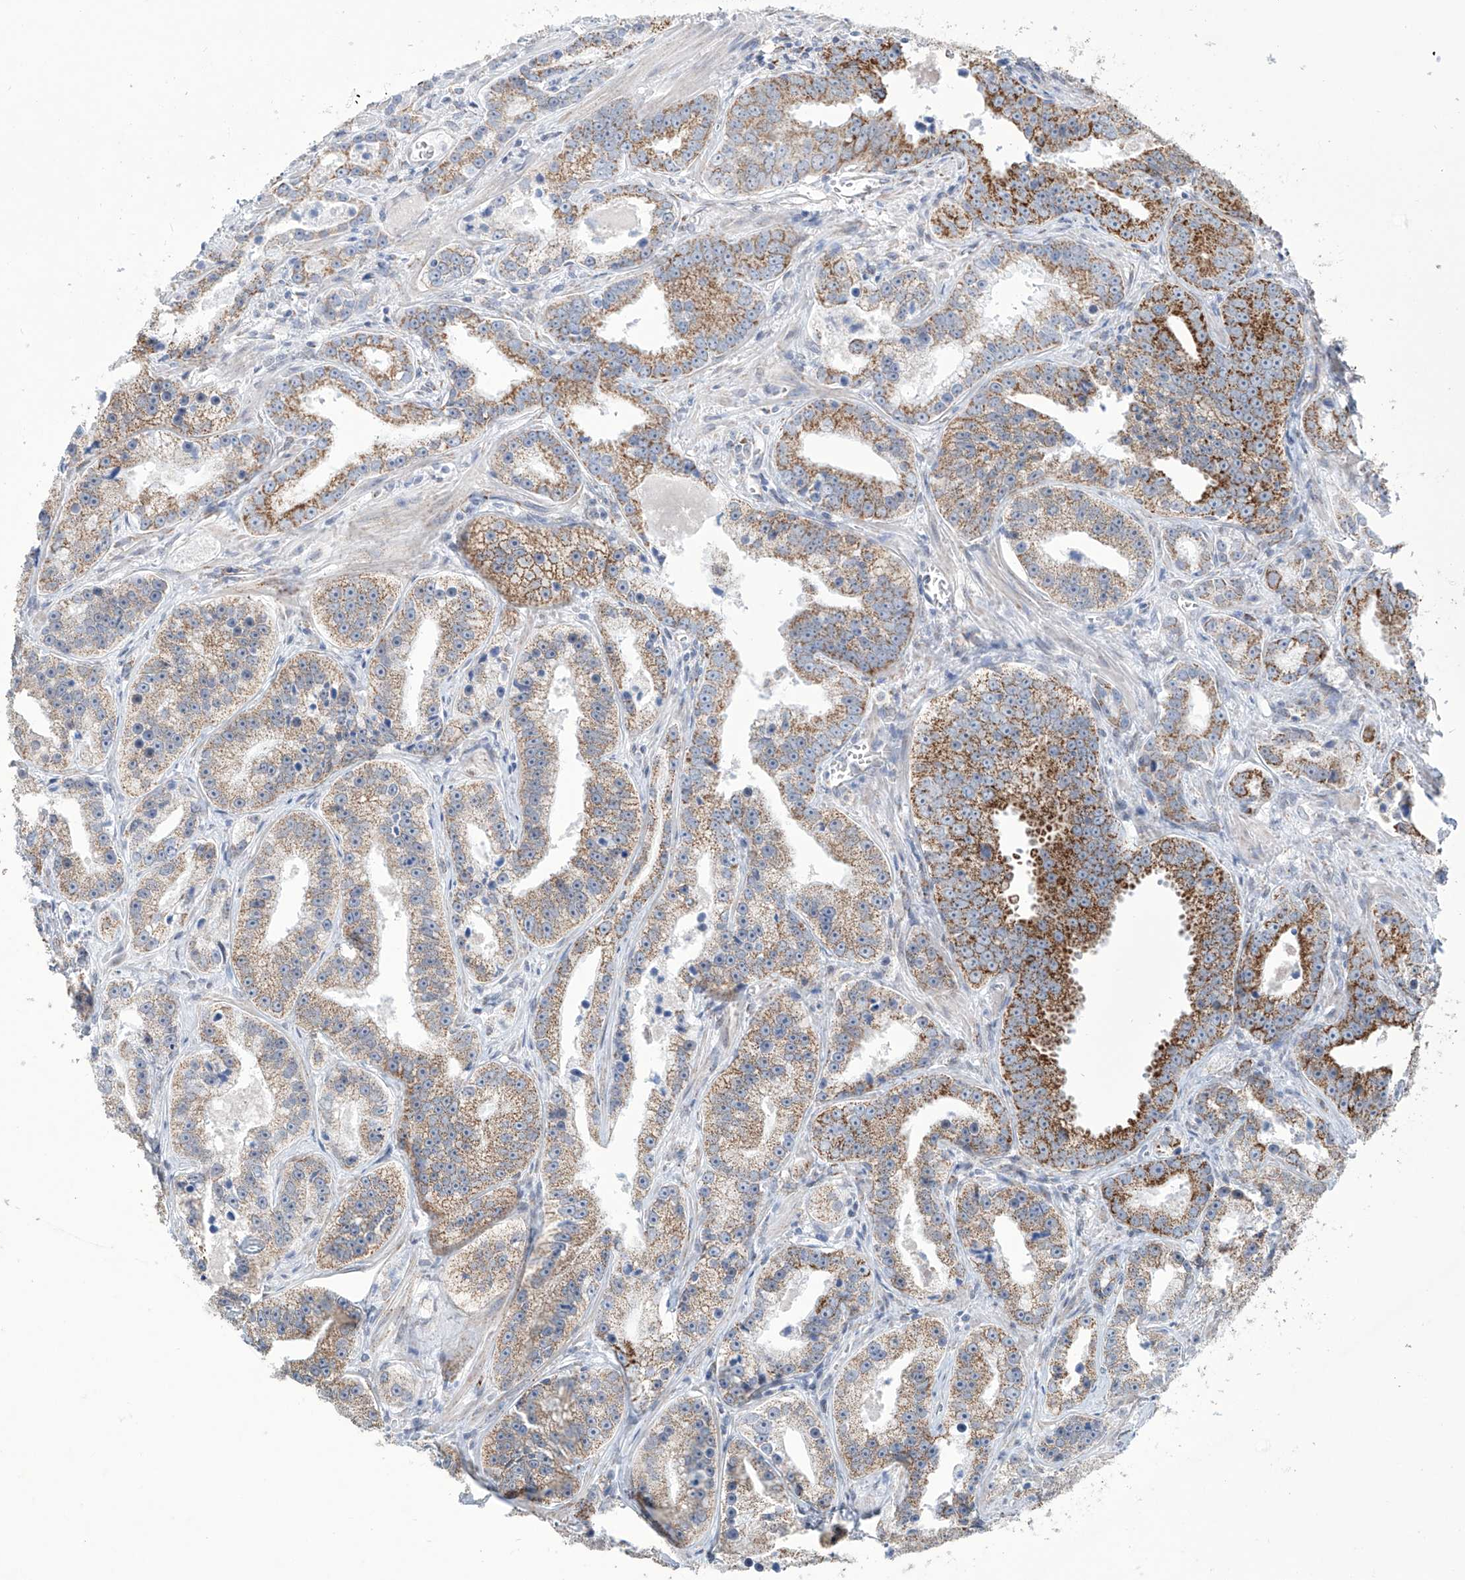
{"staining": {"intensity": "strong", "quantity": ">75%", "location": "cytoplasmic/membranous"}, "tissue": "prostate cancer", "cell_type": "Tumor cells", "image_type": "cancer", "snomed": [{"axis": "morphology", "description": "Adenocarcinoma, High grade"}, {"axis": "topography", "description": "Prostate"}], "caption": "A micrograph showing strong cytoplasmic/membranous expression in about >75% of tumor cells in prostate adenocarcinoma (high-grade), as visualized by brown immunohistochemical staining.", "gene": "ALDH6A1", "patient": {"sex": "male", "age": 62}}